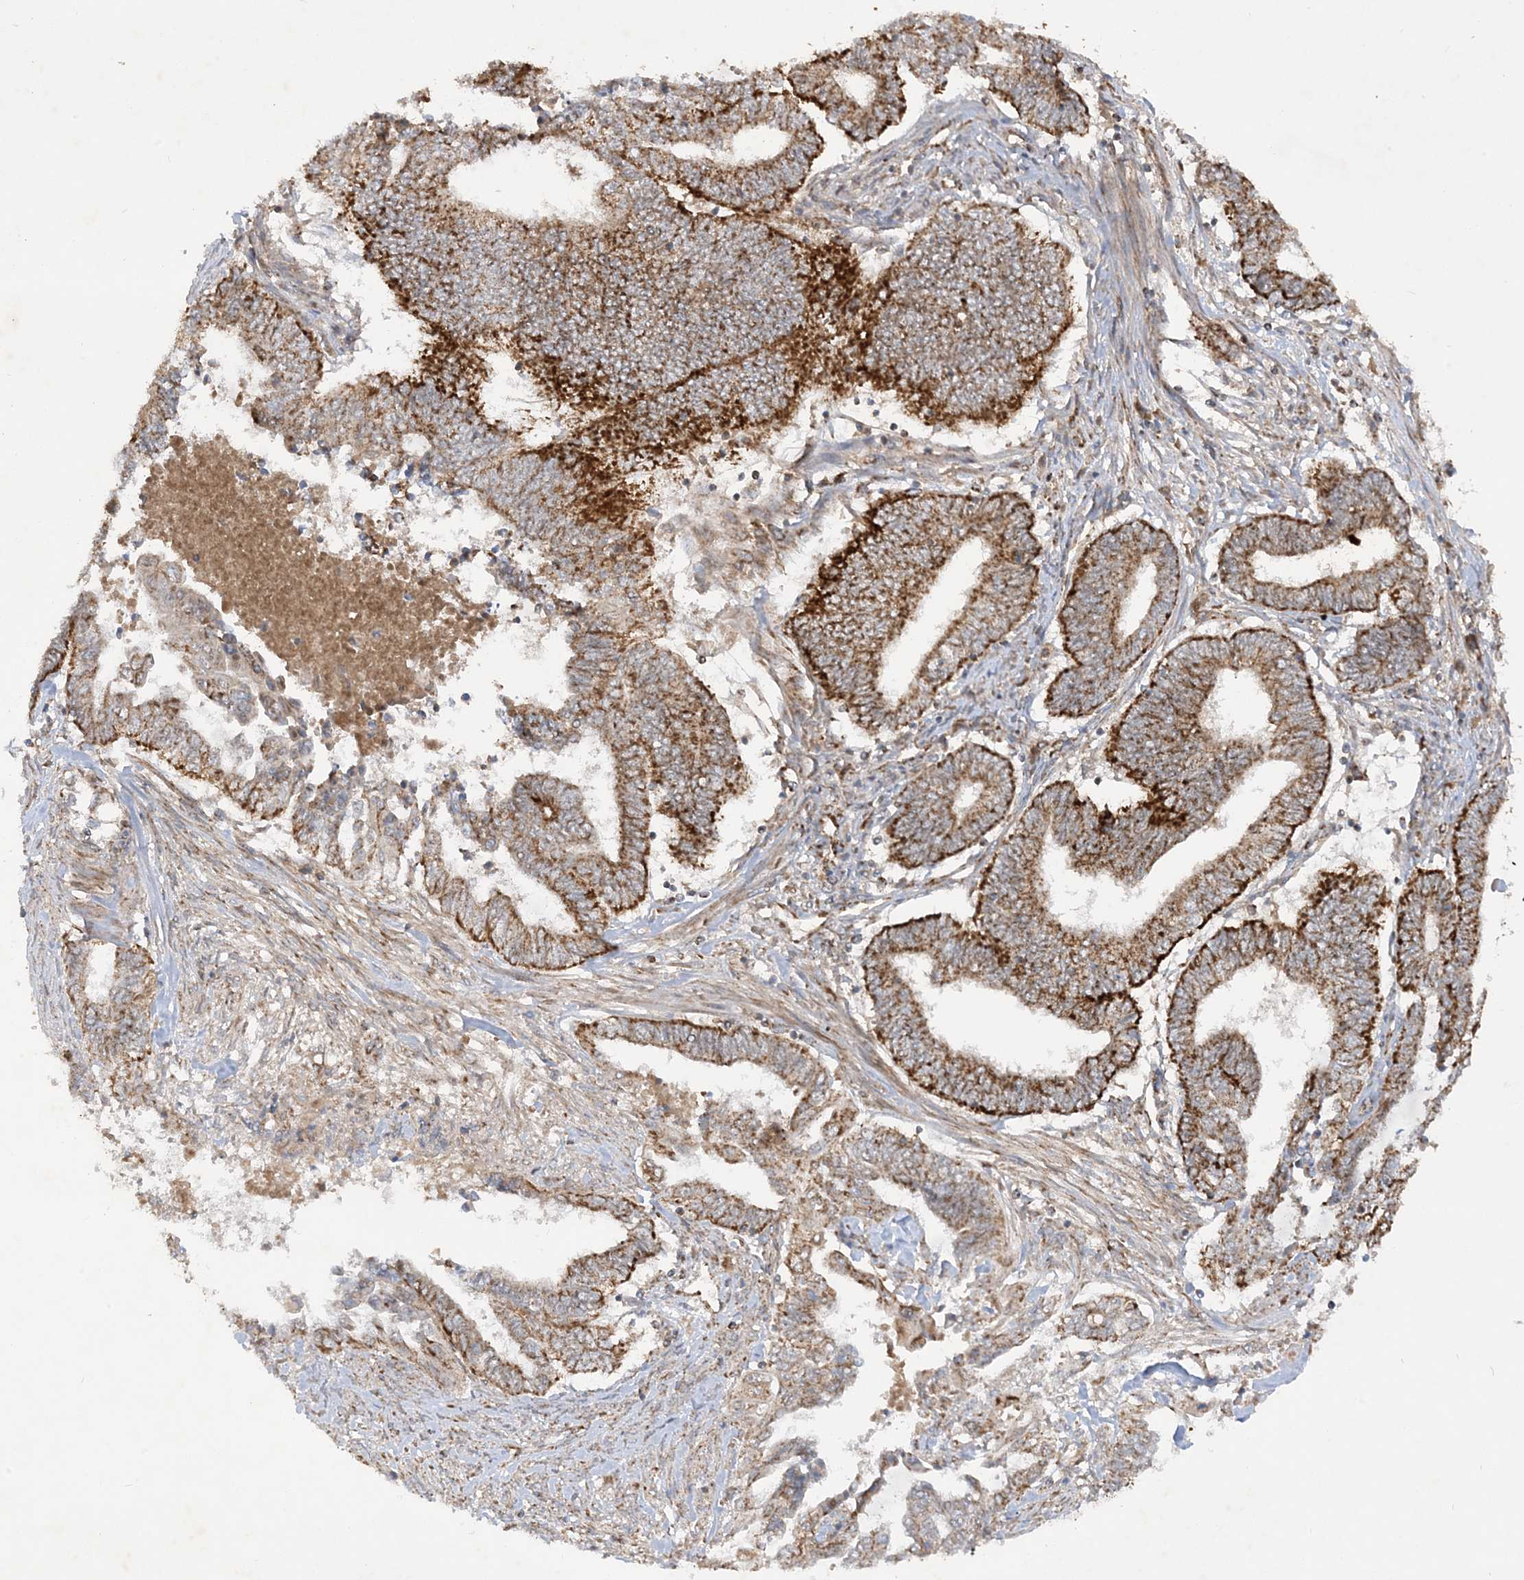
{"staining": {"intensity": "strong", "quantity": ">75%", "location": "cytoplasmic/membranous"}, "tissue": "endometrial cancer", "cell_type": "Tumor cells", "image_type": "cancer", "snomed": [{"axis": "morphology", "description": "Adenocarcinoma, NOS"}, {"axis": "topography", "description": "Uterus"}, {"axis": "topography", "description": "Endometrium"}], "caption": "Brown immunohistochemical staining in human endometrial adenocarcinoma reveals strong cytoplasmic/membranous expression in about >75% of tumor cells. (Brightfield microscopy of DAB IHC at high magnification).", "gene": "NDUFAF3", "patient": {"sex": "female", "age": 70}}